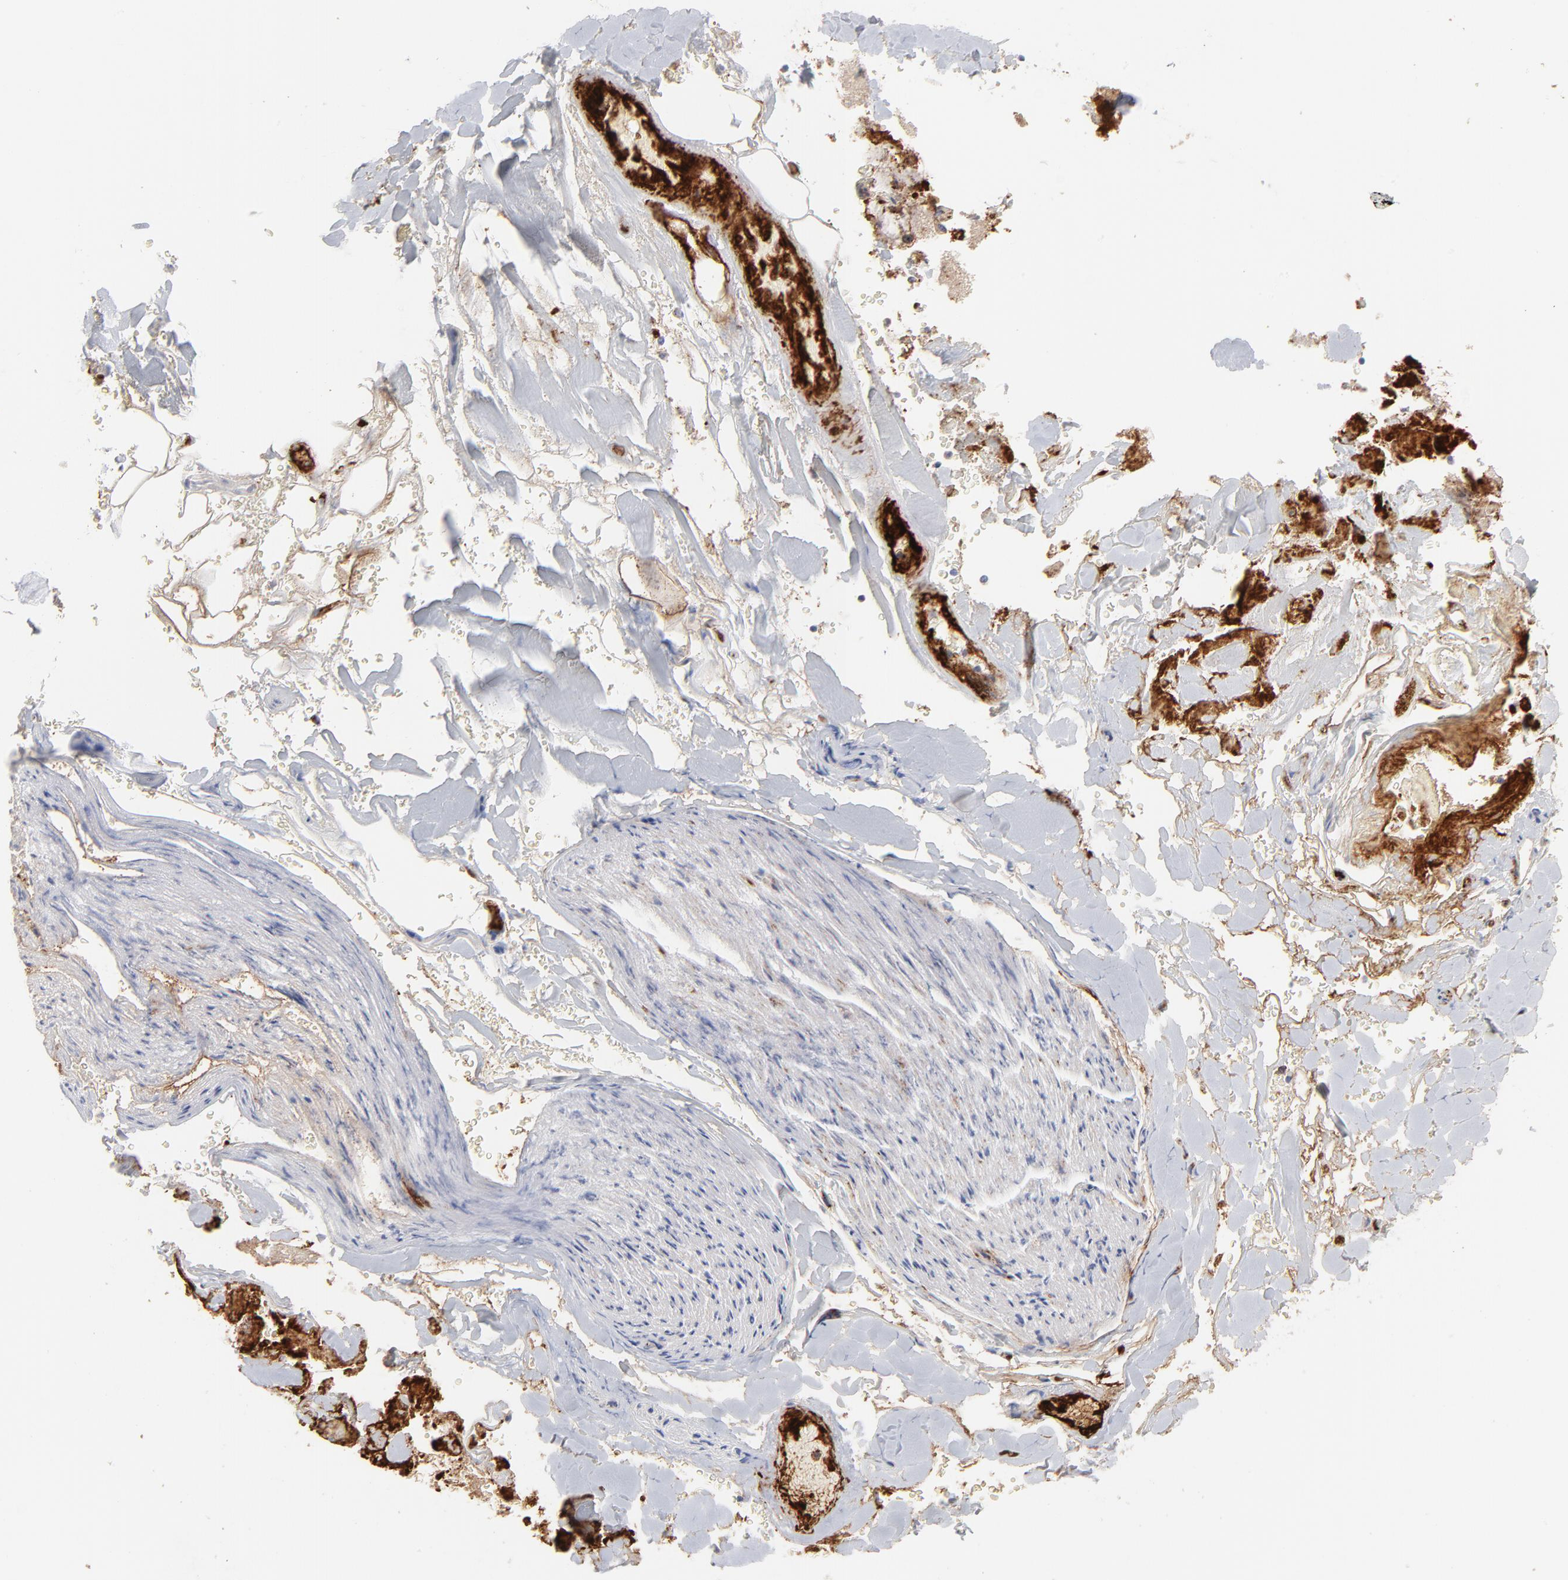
{"staining": {"intensity": "negative", "quantity": "none", "location": "none"}, "tissue": "adipose tissue", "cell_type": "Adipocytes", "image_type": "normal", "snomed": [{"axis": "morphology", "description": "Normal tissue, NOS"}, {"axis": "morphology", "description": "Cholangiocarcinoma"}, {"axis": "topography", "description": "Liver"}, {"axis": "topography", "description": "Peripheral nerve tissue"}], "caption": "Adipocytes show no significant expression in benign adipose tissue. (DAB (3,3'-diaminobenzidine) IHC visualized using brightfield microscopy, high magnification).", "gene": "CCR3", "patient": {"sex": "male", "age": 50}}